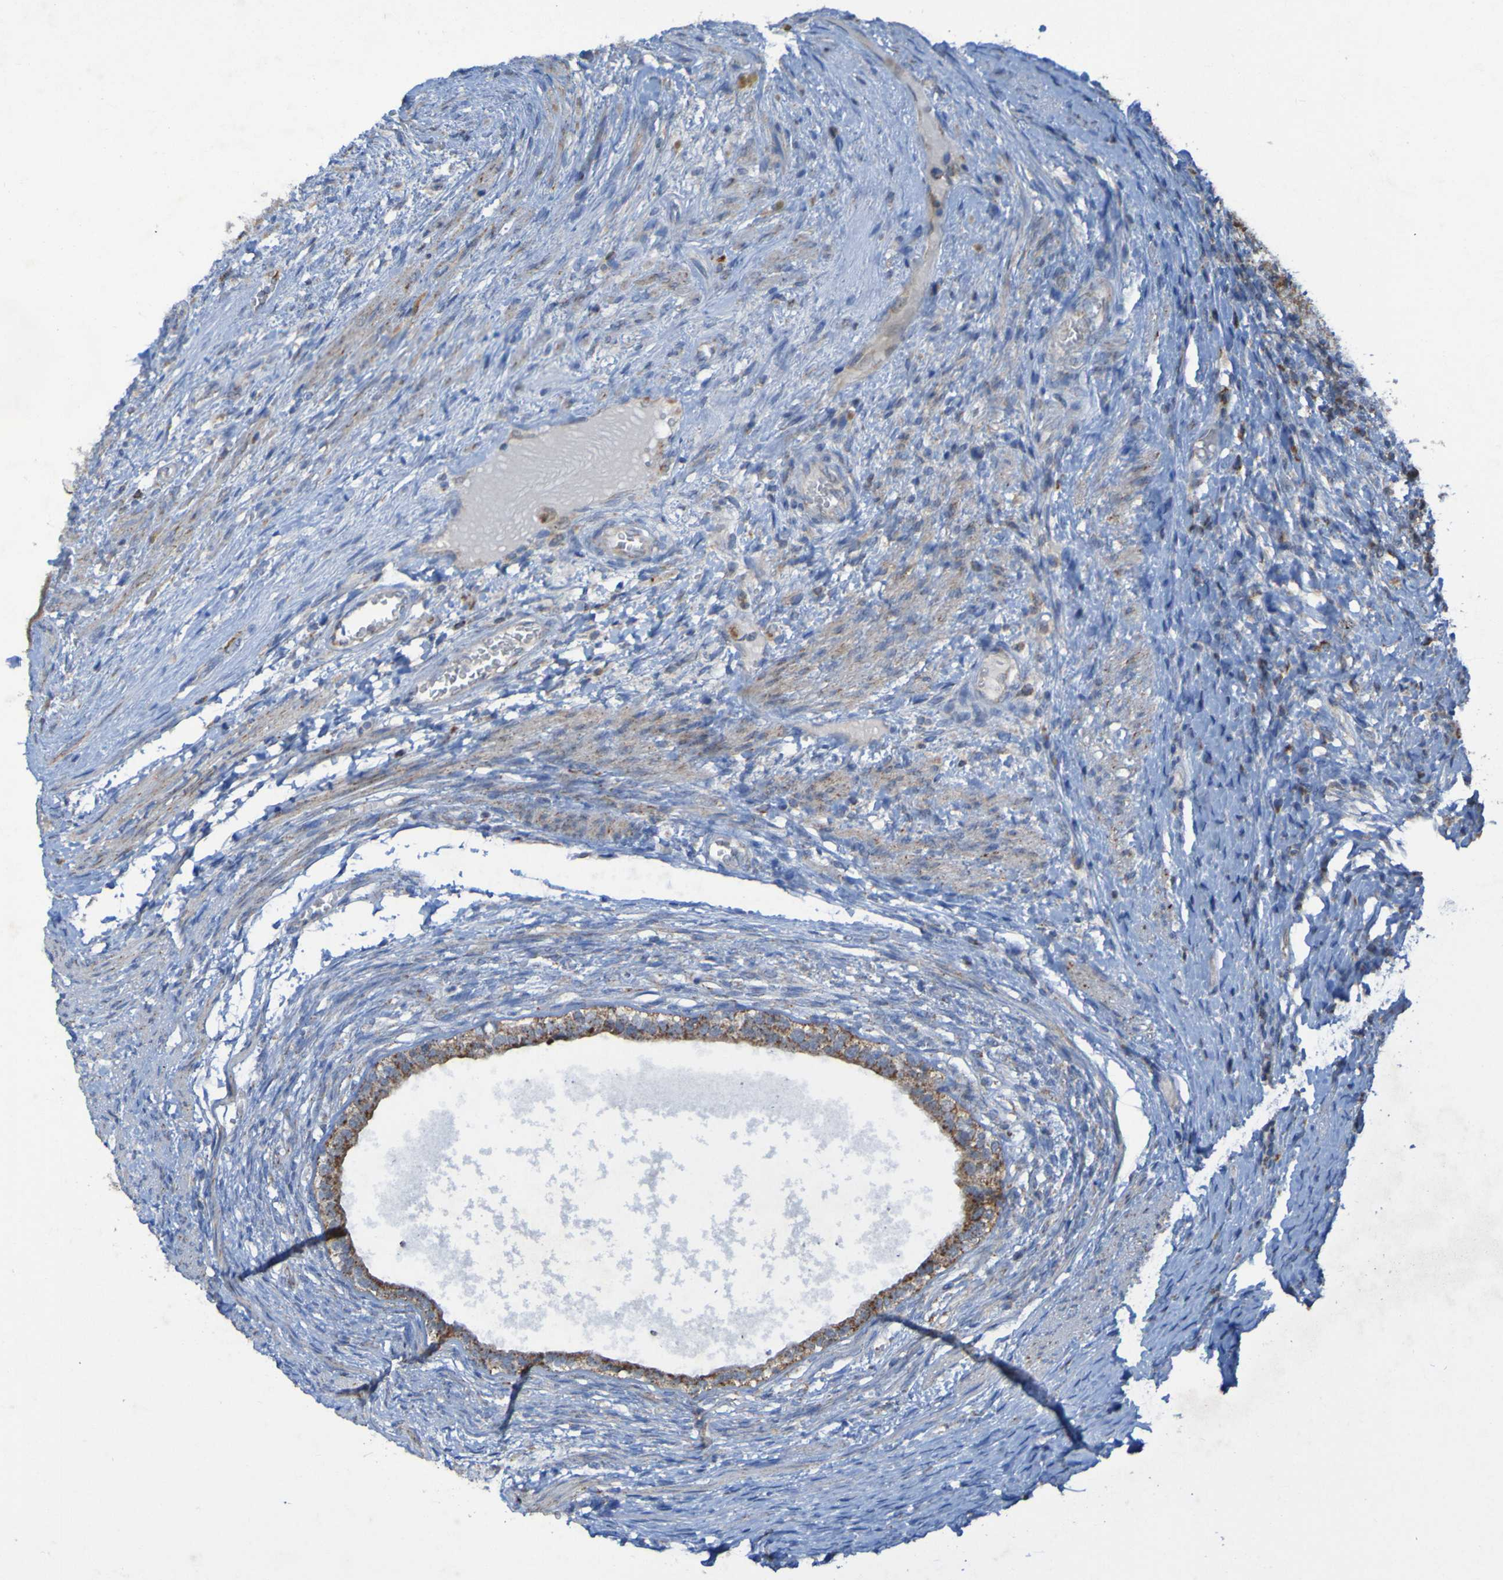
{"staining": {"intensity": "moderate", "quantity": ">75%", "location": "cytoplasmic/membranous"}, "tissue": "testis cancer", "cell_type": "Tumor cells", "image_type": "cancer", "snomed": [{"axis": "morphology", "description": "Carcinoma, Embryonal, NOS"}, {"axis": "topography", "description": "Testis"}], "caption": "Protein staining by immunohistochemistry (IHC) shows moderate cytoplasmic/membranous staining in about >75% of tumor cells in testis cancer (embryonal carcinoma). (Brightfield microscopy of DAB IHC at high magnification).", "gene": "CCDC51", "patient": {"sex": "male", "age": 26}}